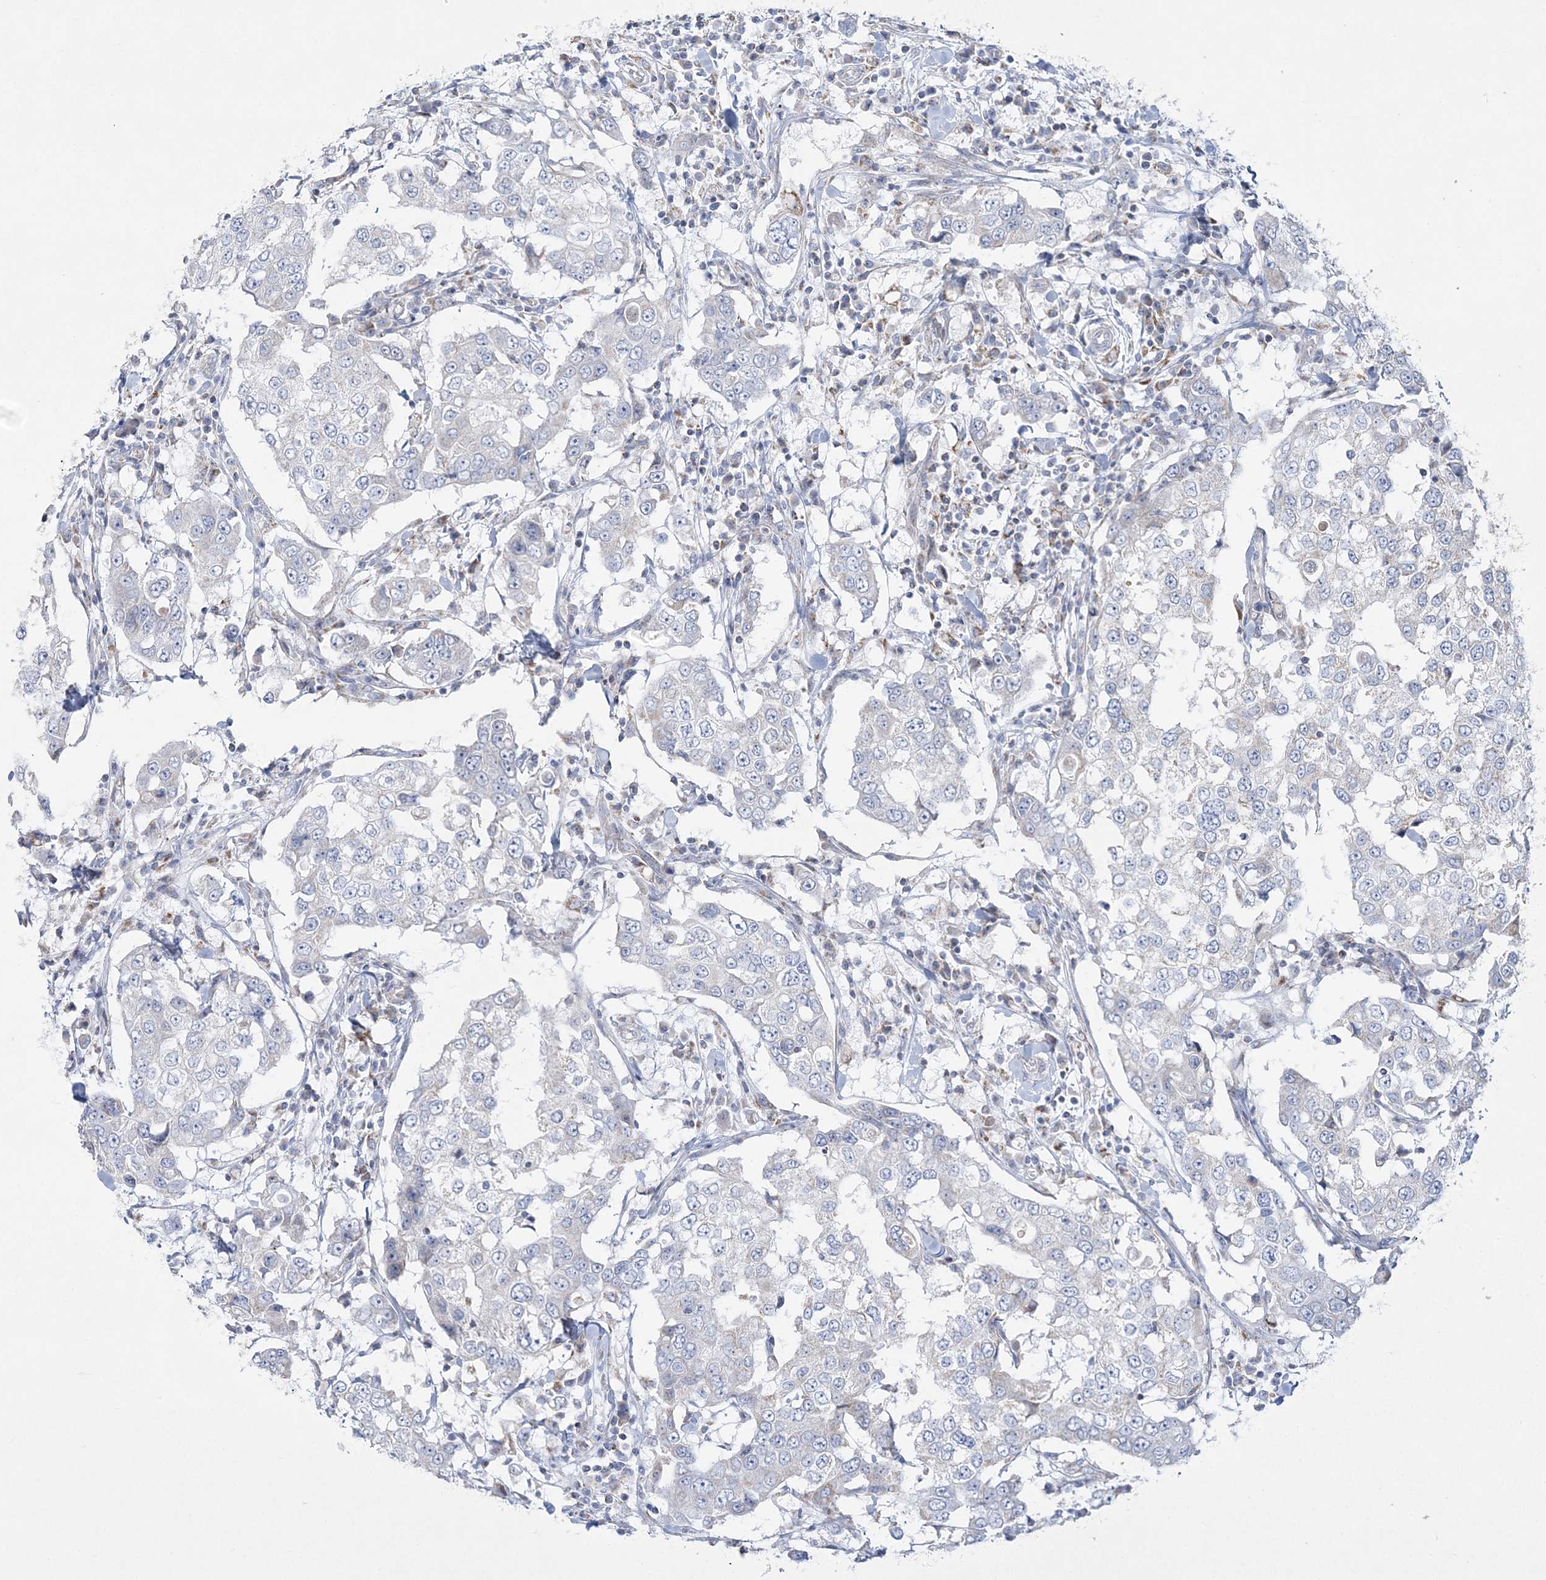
{"staining": {"intensity": "negative", "quantity": "none", "location": "none"}, "tissue": "breast cancer", "cell_type": "Tumor cells", "image_type": "cancer", "snomed": [{"axis": "morphology", "description": "Duct carcinoma"}, {"axis": "topography", "description": "Breast"}], "caption": "This histopathology image is of breast intraductal carcinoma stained with IHC to label a protein in brown with the nuclei are counter-stained blue. There is no positivity in tumor cells. Nuclei are stained in blue.", "gene": "TBC1D7", "patient": {"sex": "female", "age": 27}}